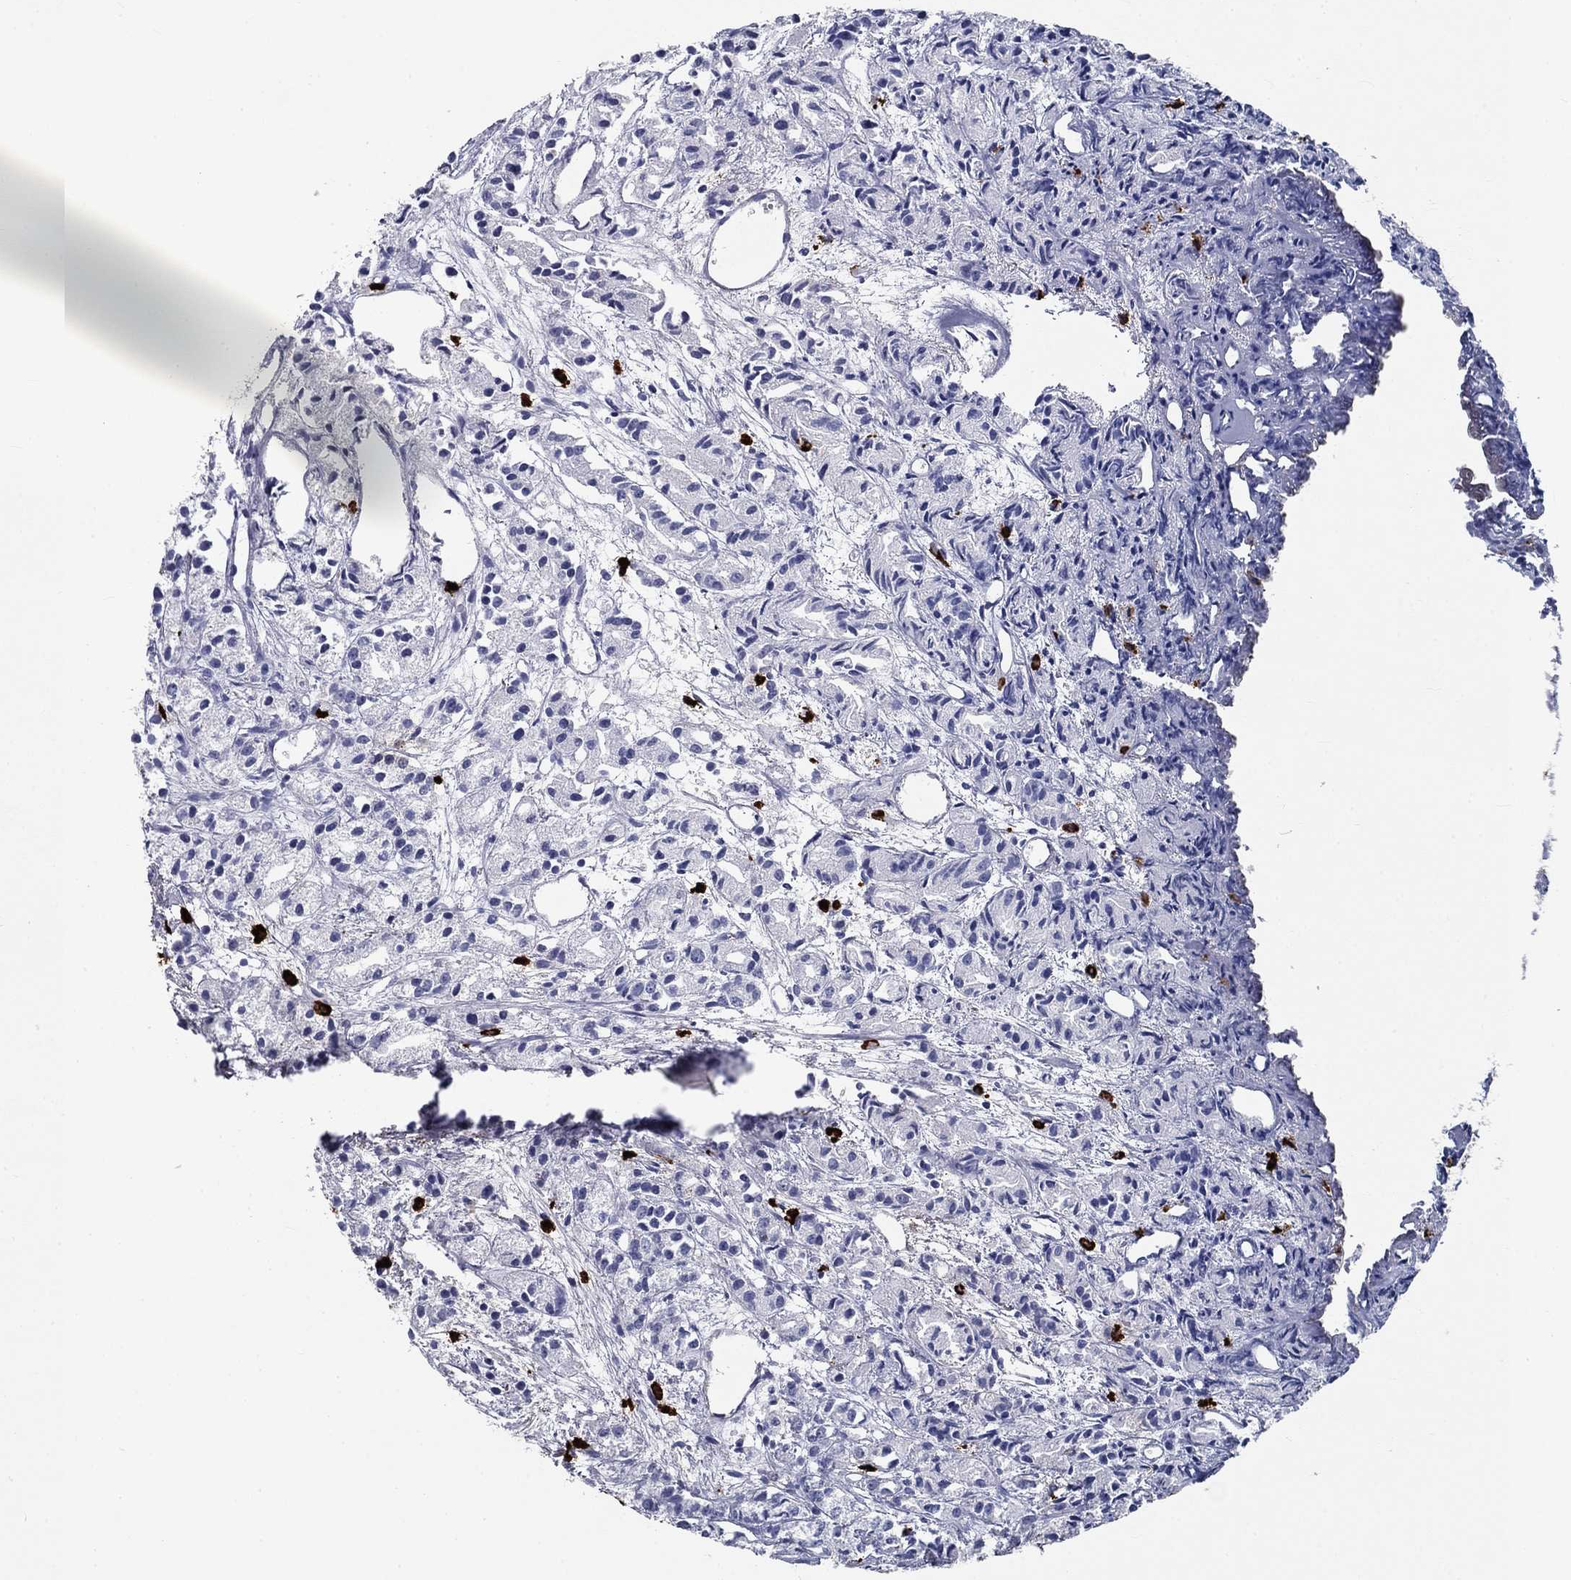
{"staining": {"intensity": "negative", "quantity": "none", "location": "none"}, "tissue": "prostate cancer", "cell_type": "Tumor cells", "image_type": "cancer", "snomed": [{"axis": "morphology", "description": "Adenocarcinoma, Medium grade"}, {"axis": "topography", "description": "Prostate"}], "caption": "The IHC photomicrograph has no significant positivity in tumor cells of prostate cancer tissue. The staining was performed using DAB (3,3'-diaminobenzidine) to visualize the protein expression in brown, while the nuclei were stained in blue with hematoxylin (Magnification: 20x).", "gene": "CD40LG", "patient": {"sex": "male", "age": 74}}